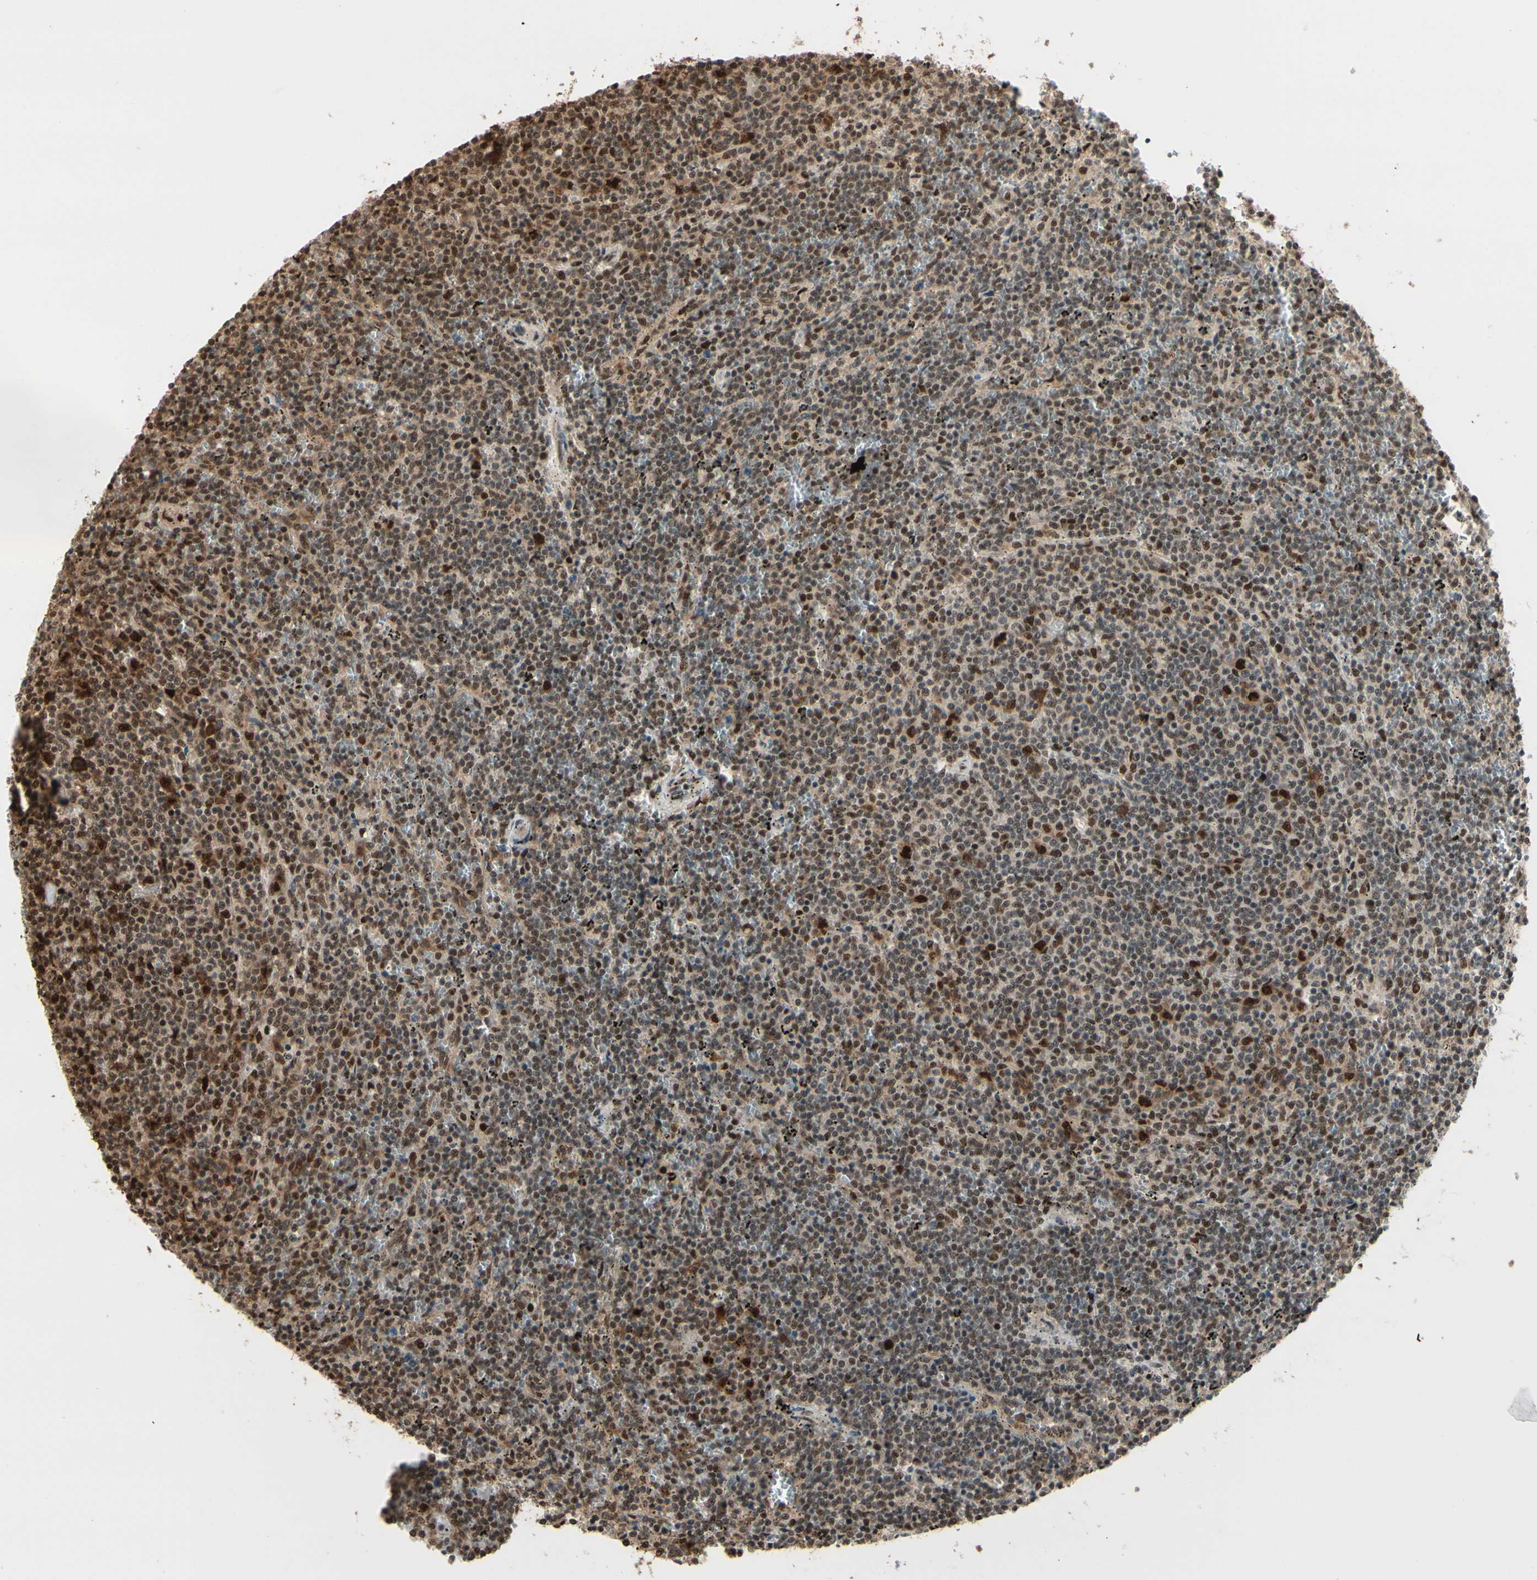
{"staining": {"intensity": "moderate", "quantity": ">75%", "location": "cytoplasmic/membranous,nuclear"}, "tissue": "lymphoma", "cell_type": "Tumor cells", "image_type": "cancer", "snomed": [{"axis": "morphology", "description": "Malignant lymphoma, non-Hodgkin's type, Low grade"}, {"axis": "topography", "description": "Spleen"}], "caption": "Immunohistochemical staining of malignant lymphoma, non-Hodgkin's type (low-grade) displays medium levels of moderate cytoplasmic/membranous and nuclear protein positivity in approximately >75% of tumor cells.", "gene": "HSF1", "patient": {"sex": "female", "age": 50}}